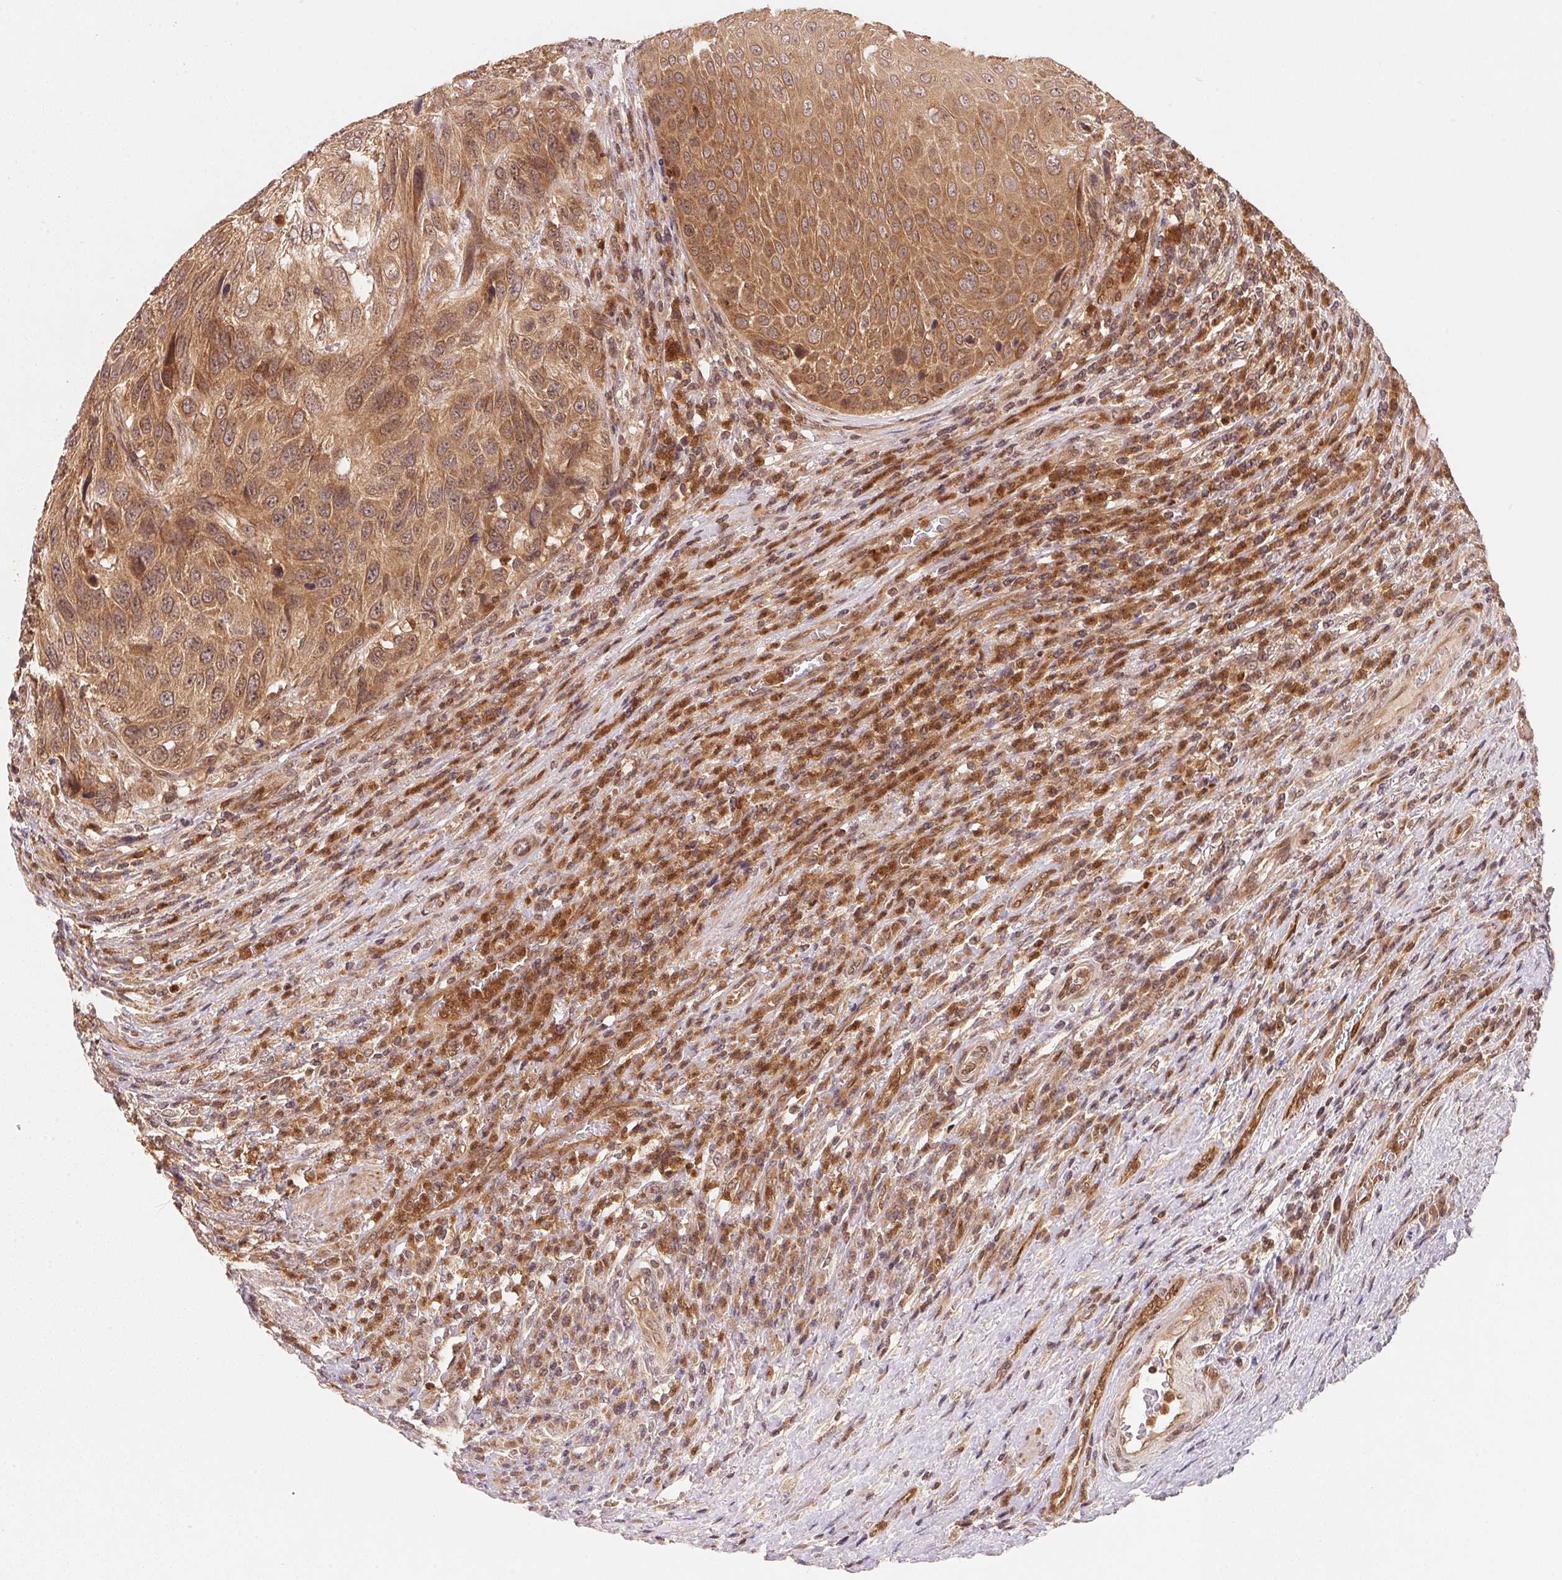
{"staining": {"intensity": "strong", "quantity": ">75%", "location": "cytoplasmic/membranous,nuclear"}, "tissue": "urothelial cancer", "cell_type": "Tumor cells", "image_type": "cancer", "snomed": [{"axis": "morphology", "description": "Urothelial carcinoma, High grade"}, {"axis": "topography", "description": "Urinary bladder"}], "caption": "There is high levels of strong cytoplasmic/membranous and nuclear staining in tumor cells of urothelial carcinoma (high-grade), as demonstrated by immunohistochemical staining (brown color).", "gene": "CCDC102B", "patient": {"sex": "female", "age": 70}}